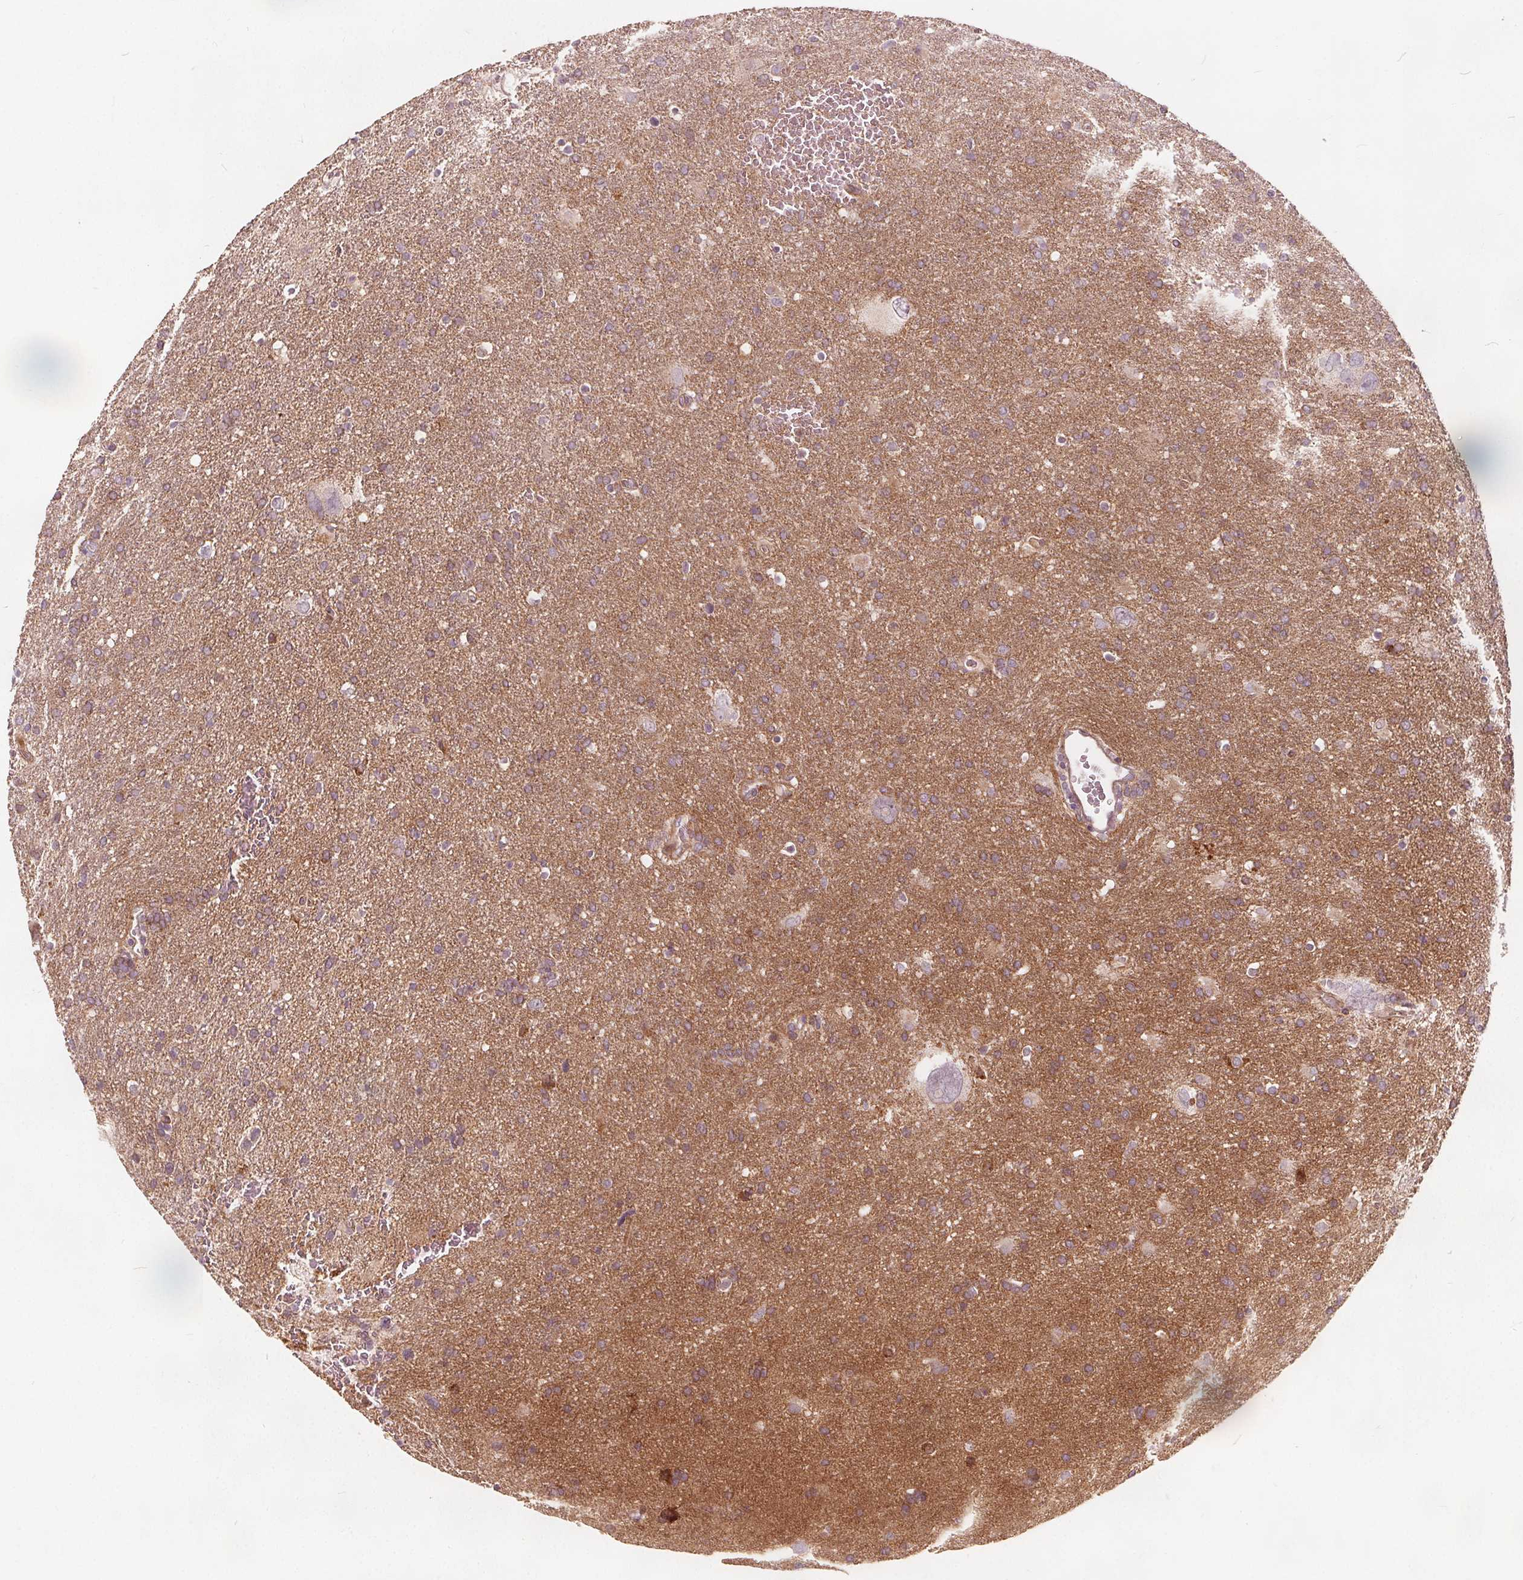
{"staining": {"intensity": "weak", "quantity": ">75%", "location": "cytoplasmic/membranous"}, "tissue": "glioma", "cell_type": "Tumor cells", "image_type": "cancer", "snomed": [{"axis": "morphology", "description": "Glioma, malignant, Low grade"}, {"axis": "topography", "description": "Brain"}], "caption": "This is a micrograph of immunohistochemistry staining of glioma, which shows weak expression in the cytoplasmic/membranous of tumor cells.", "gene": "PTPRT", "patient": {"sex": "male", "age": 66}}